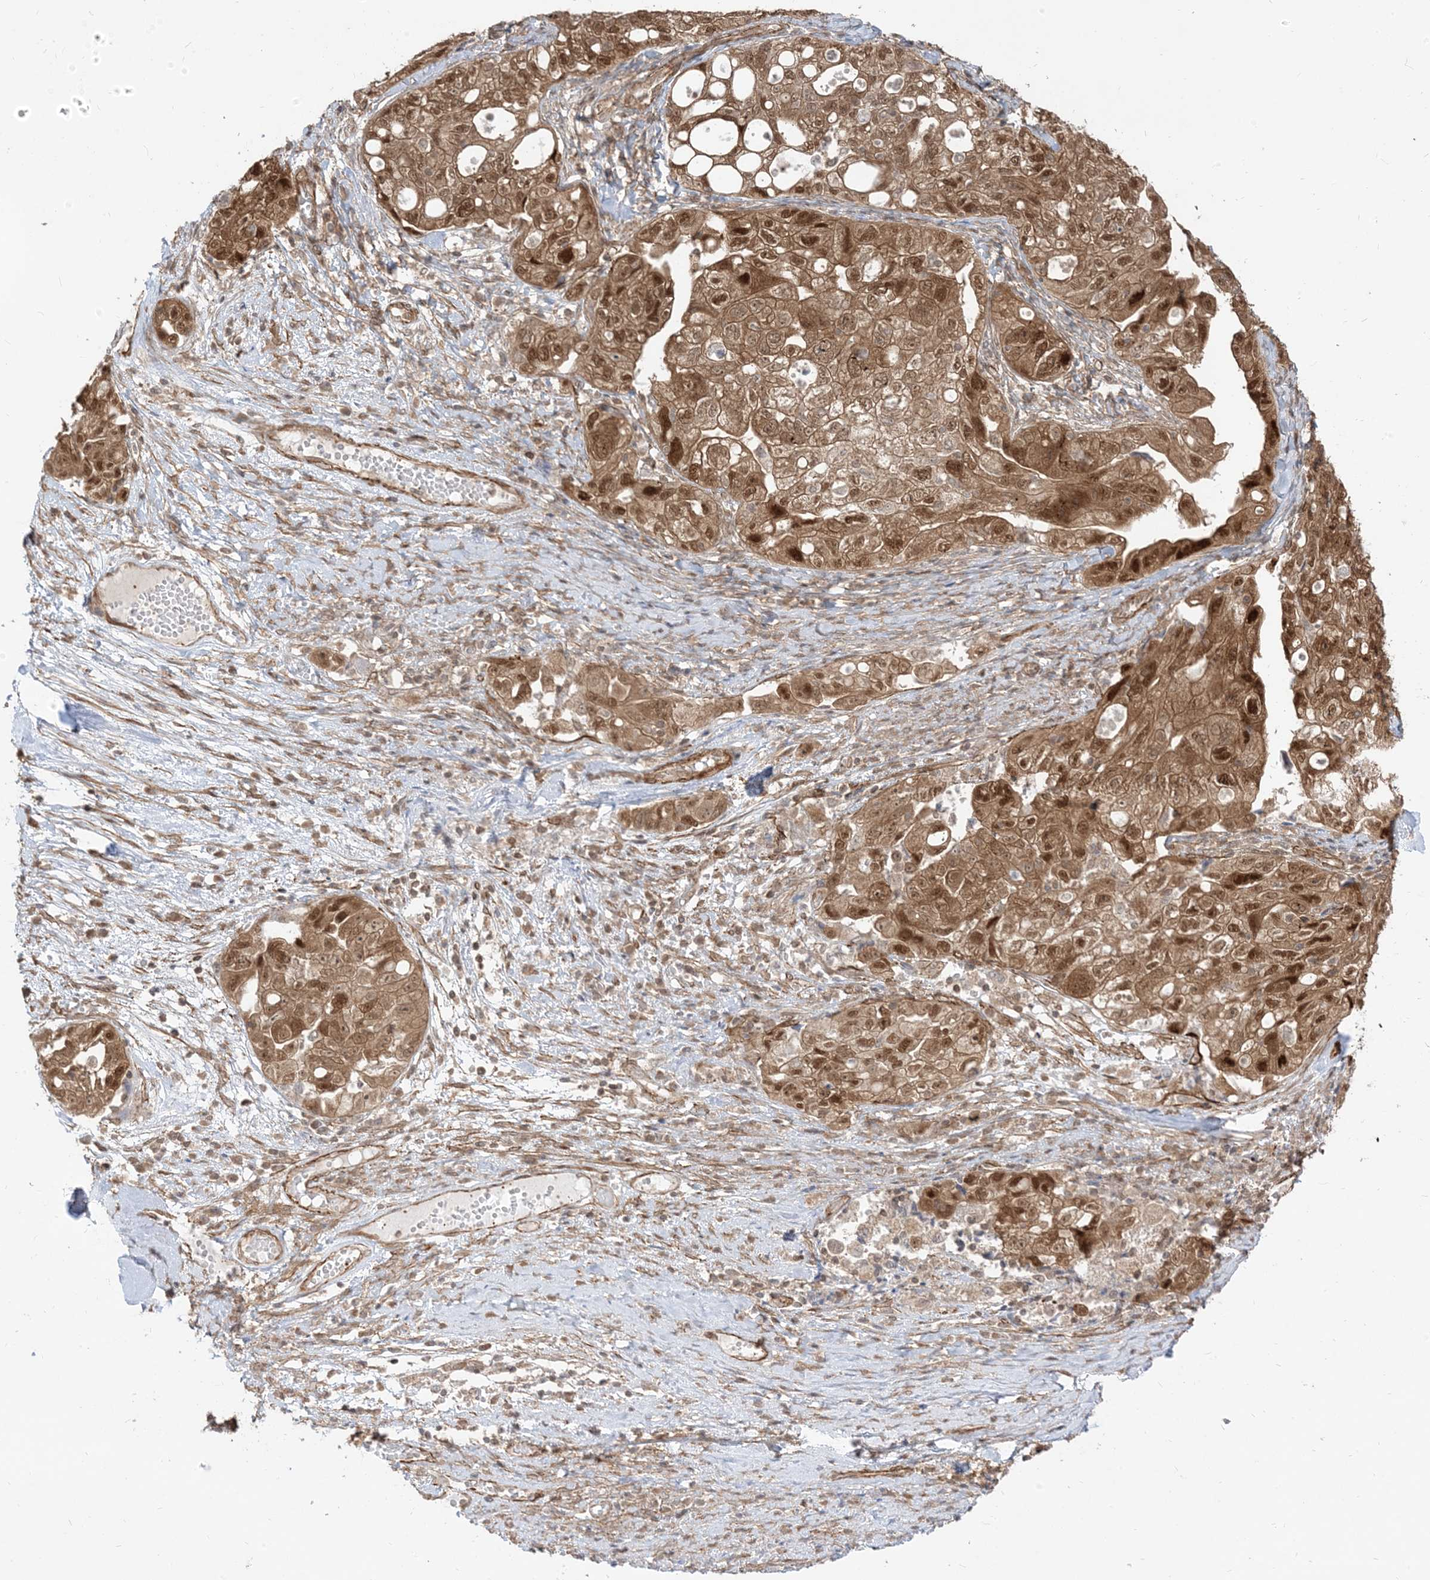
{"staining": {"intensity": "moderate", "quantity": ">75%", "location": "cytoplasmic/membranous,nuclear"}, "tissue": "ovarian cancer", "cell_type": "Tumor cells", "image_type": "cancer", "snomed": [{"axis": "morphology", "description": "Carcinoma, NOS"}, {"axis": "morphology", "description": "Cystadenocarcinoma, serous, NOS"}, {"axis": "topography", "description": "Ovary"}], "caption": "Ovarian serous cystadenocarcinoma stained for a protein (brown) displays moderate cytoplasmic/membranous and nuclear positive expression in about >75% of tumor cells.", "gene": "TBCC", "patient": {"sex": "female", "age": 69}}